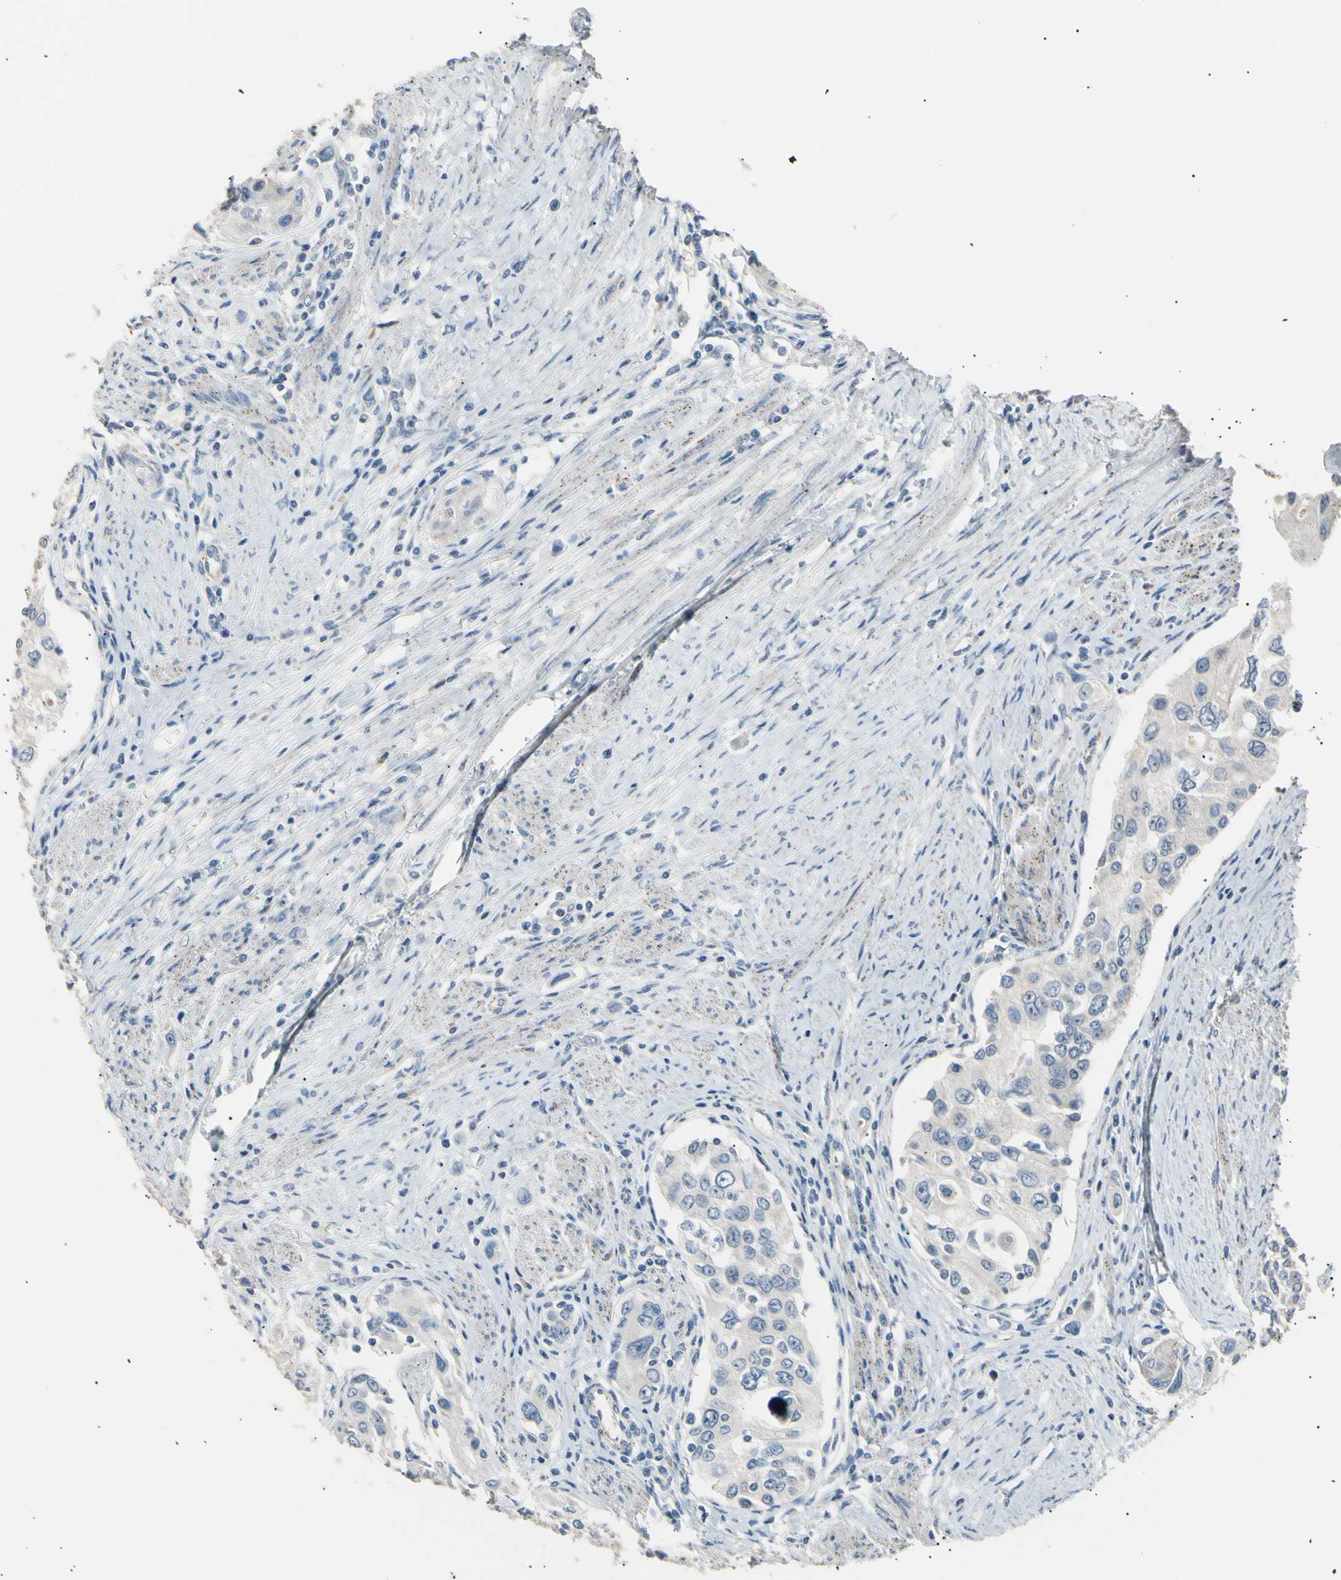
{"staining": {"intensity": "negative", "quantity": "none", "location": "none"}, "tissue": "urothelial cancer", "cell_type": "Tumor cells", "image_type": "cancer", "snomed": [{"axis": "morphology", "description": "Urothelial carcinoma, High grade"}, {"axis": "topography", "description": "Urinary bladder"}], "caption": "Immunohistochemical staining of urothelial carcinoma (high-grade) shows no significant positivity in tumor cells.", "gene": "LDLR", "patient": {"sex": "female", "age": 56}}